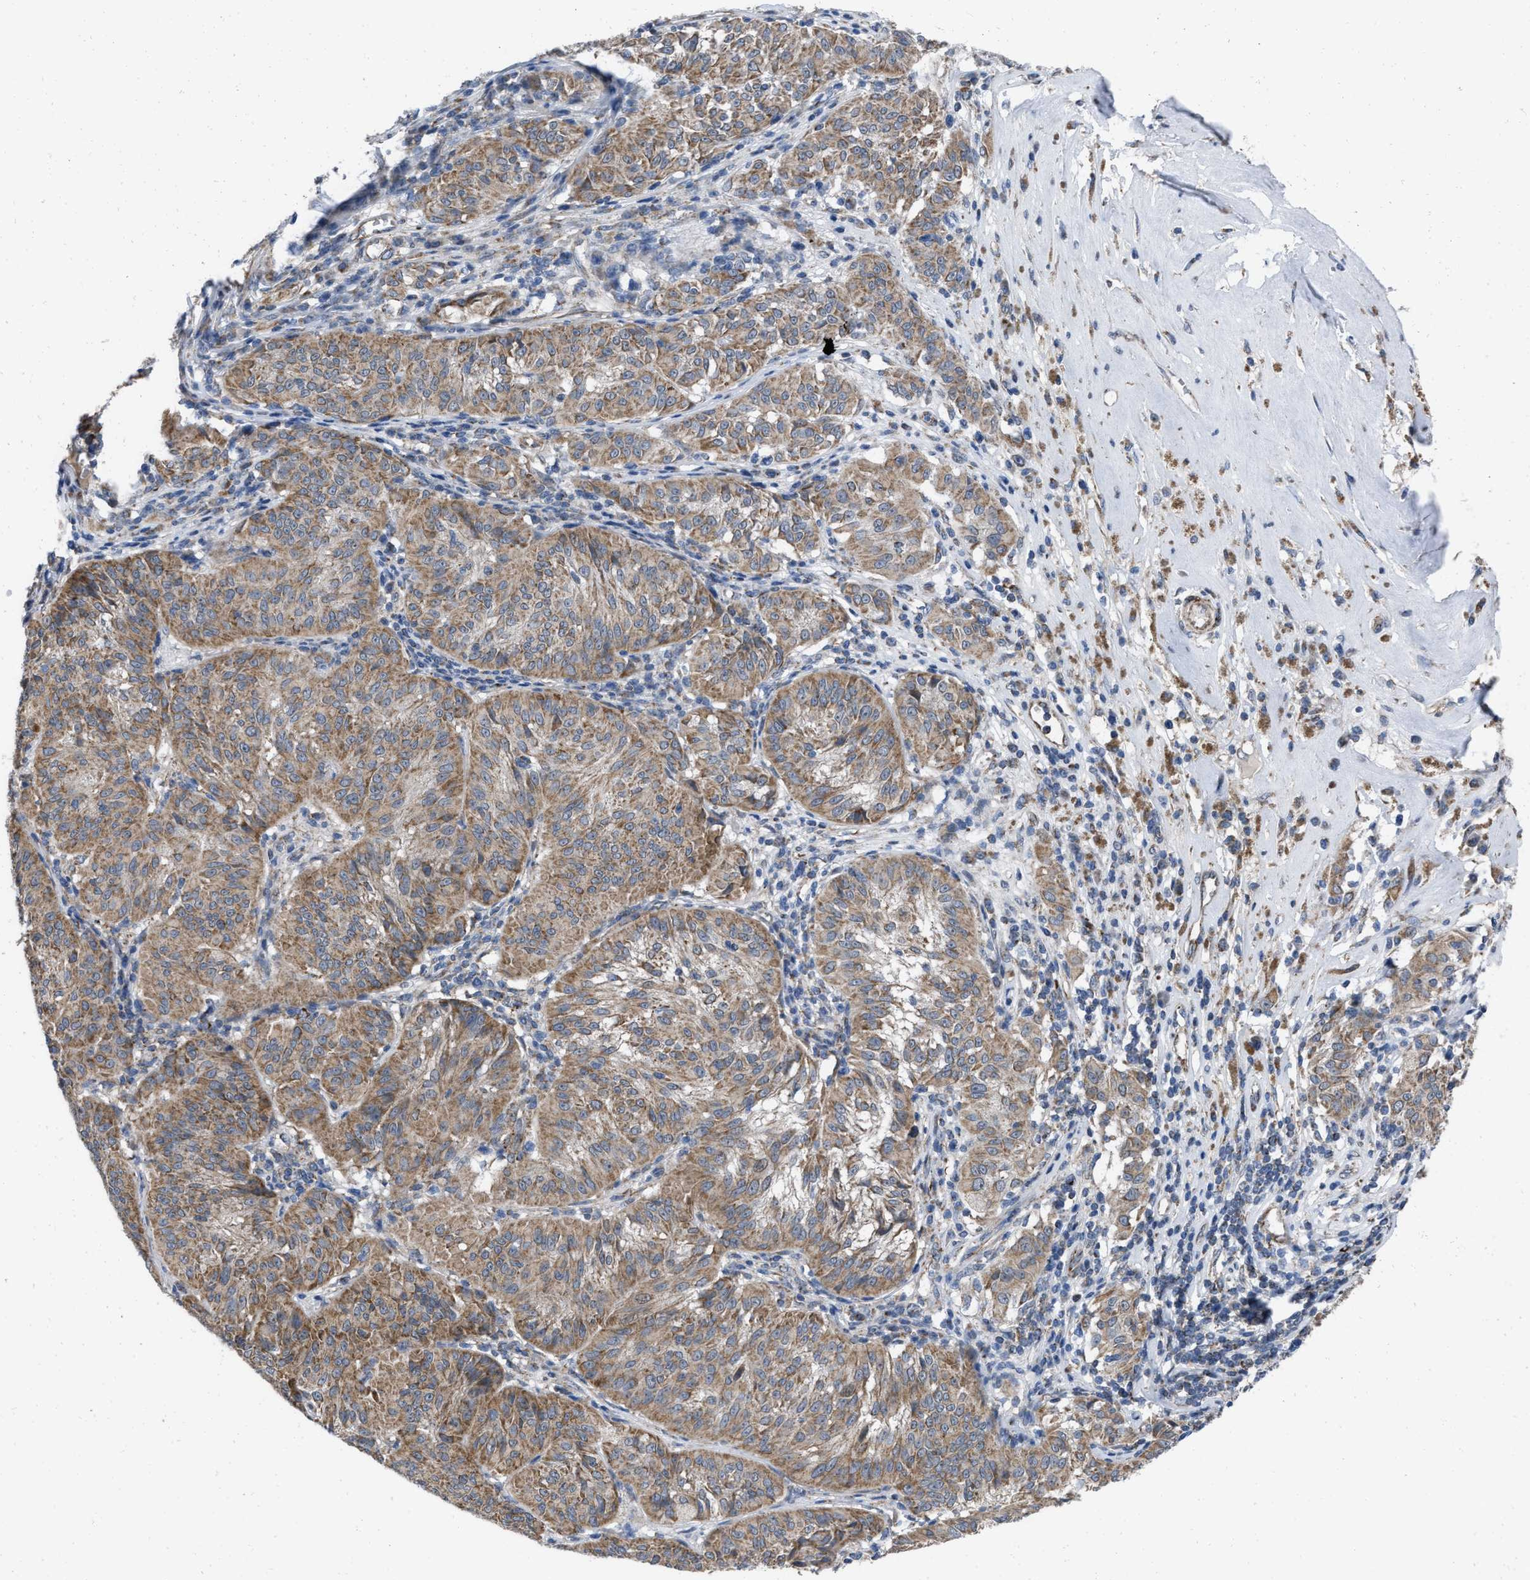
{"staining": {"intensity": "moderate", "quantity": ">75%", "location": "cytoplasmic/membranous"}, "tissue": "melanoma", "cell_type": "Tumor cells", "image_type": "cancer", "snomed": [{"axis": "morphology", "description": "Malignant melanoma, NOS"}, {"axis": "topography", "description": "Skin"}], "caption": "Tumor cells show medium levels of moderate cytoplasmic/membranous expression in about >75% of cells in human malignant melanoma.", "gene": "AKAP1", "patient": {"sex": "female", "age": 72}}